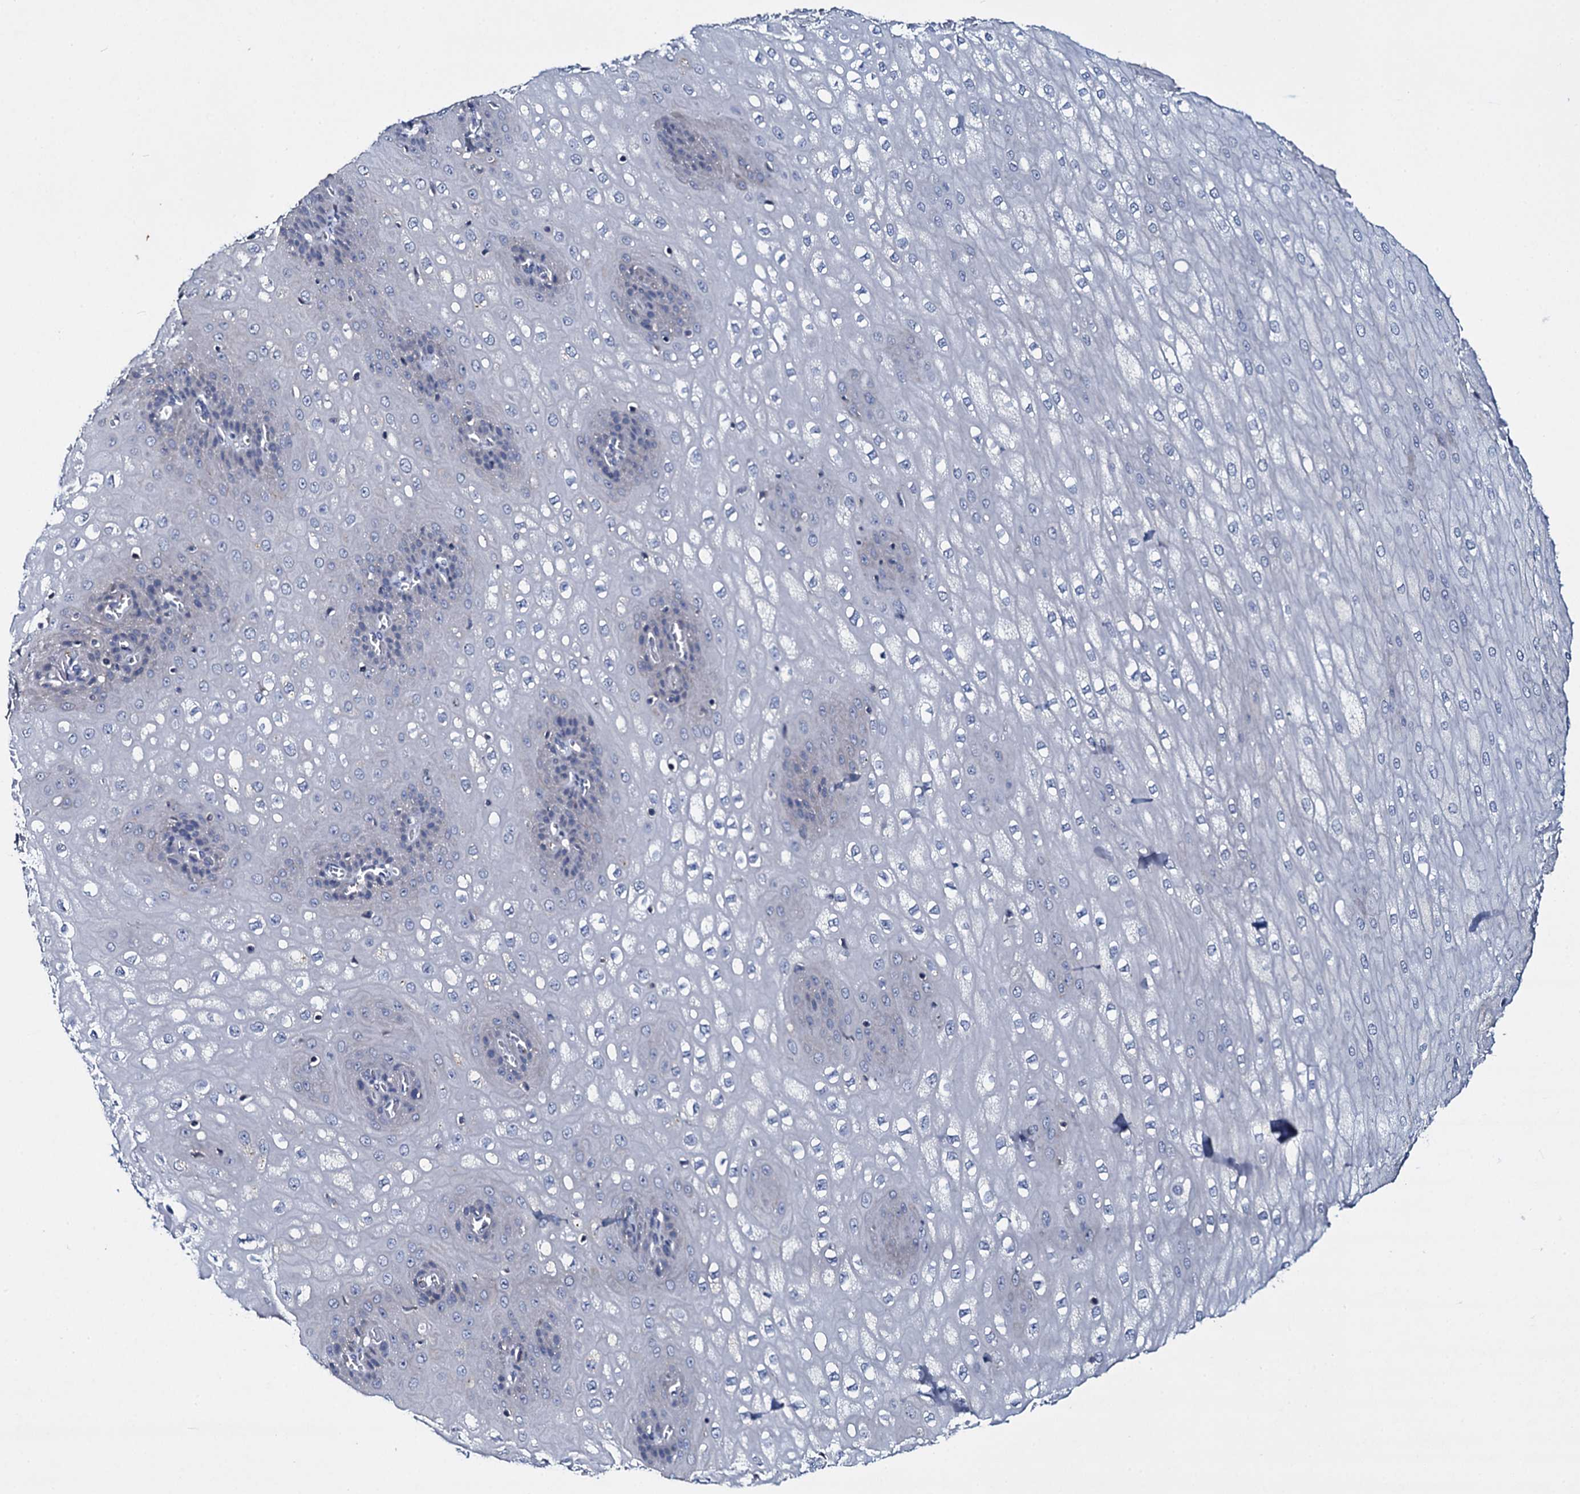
{"staining": {"intensity": "weak", "quantity": "<25%", "location": "cytoplasmic/membranous"}, "tissue": "esophagus", "cell_type": "Squamous epithelial cells", "image_type": "normal", "snomed": [{"axis": "morphology", "description": "Normal tissue, NOS"}, {"axis": "topography", "description": "Esophagus"}], "caption": "This is a image of immunohistochemistry (IHC) staining of normal esophagus, which shows no positivity in squamous epithelial cells.", "gene": "TPGS2", "patient": {"sex": "male", "age": 60}}